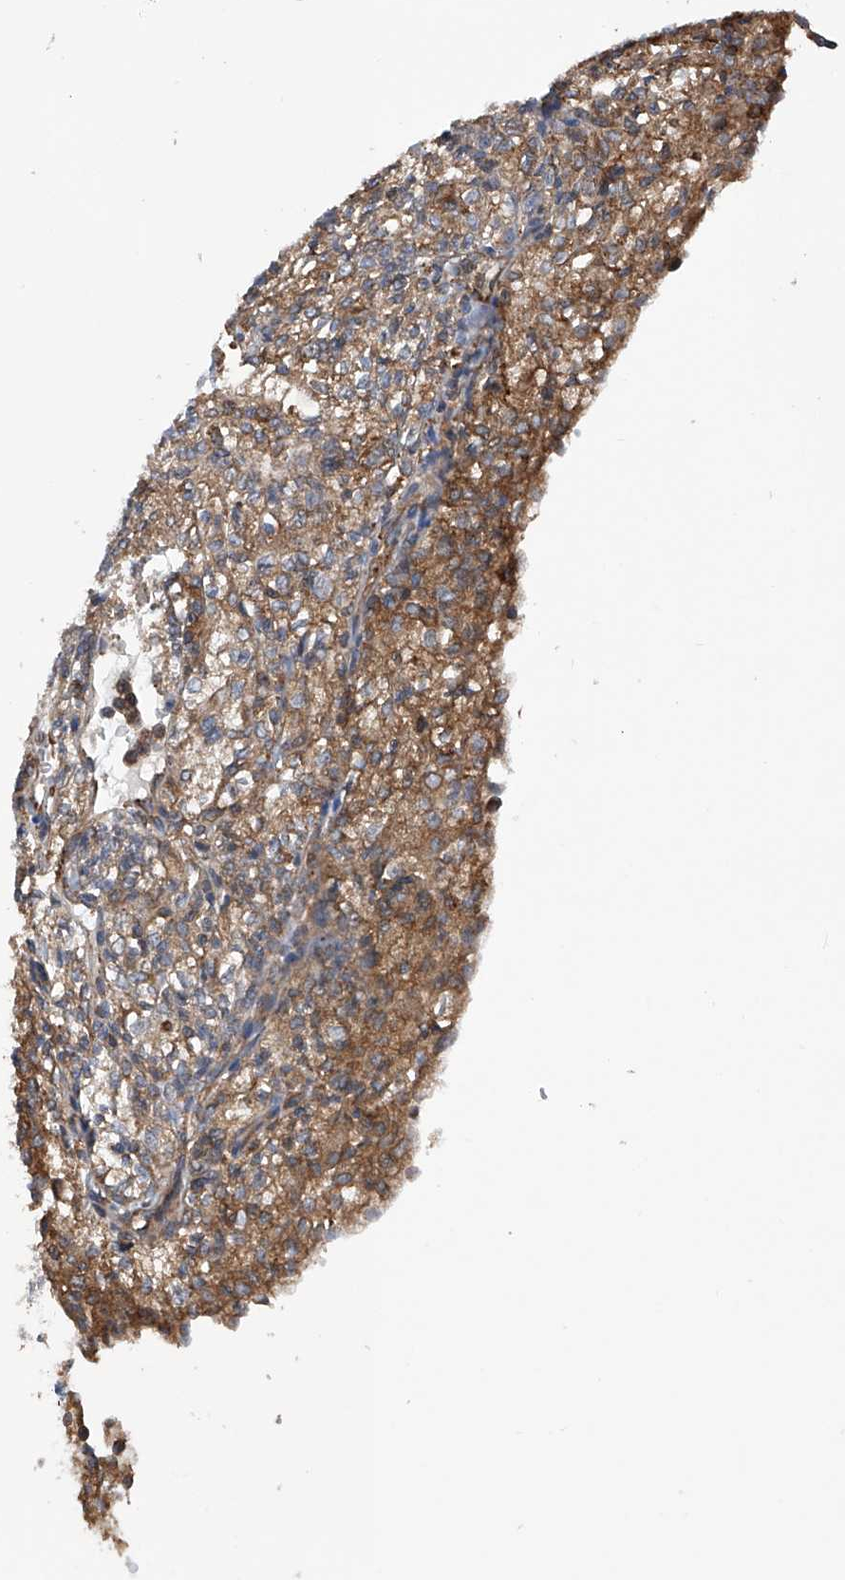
{"staining": {"intensity": "moderate", "quantity": "25%-75%", "location": "cytoplasmic/membranous"}, "tissue": "renal cancer", "cell_type": "Tumor cells", "image_type": "cancer", "snomed": [{"axis": "morphology", "description": "Adenocarcinoma, NOS"}, {"axis": "topography", "description": "Kidney"}], "caption": "Adenocarcinoma (renal) stained with a protein marker demonstrates moderate staining in tumor cells.", "gene": "DNAH8", "patient": {"sex": "male", "age": 77}}